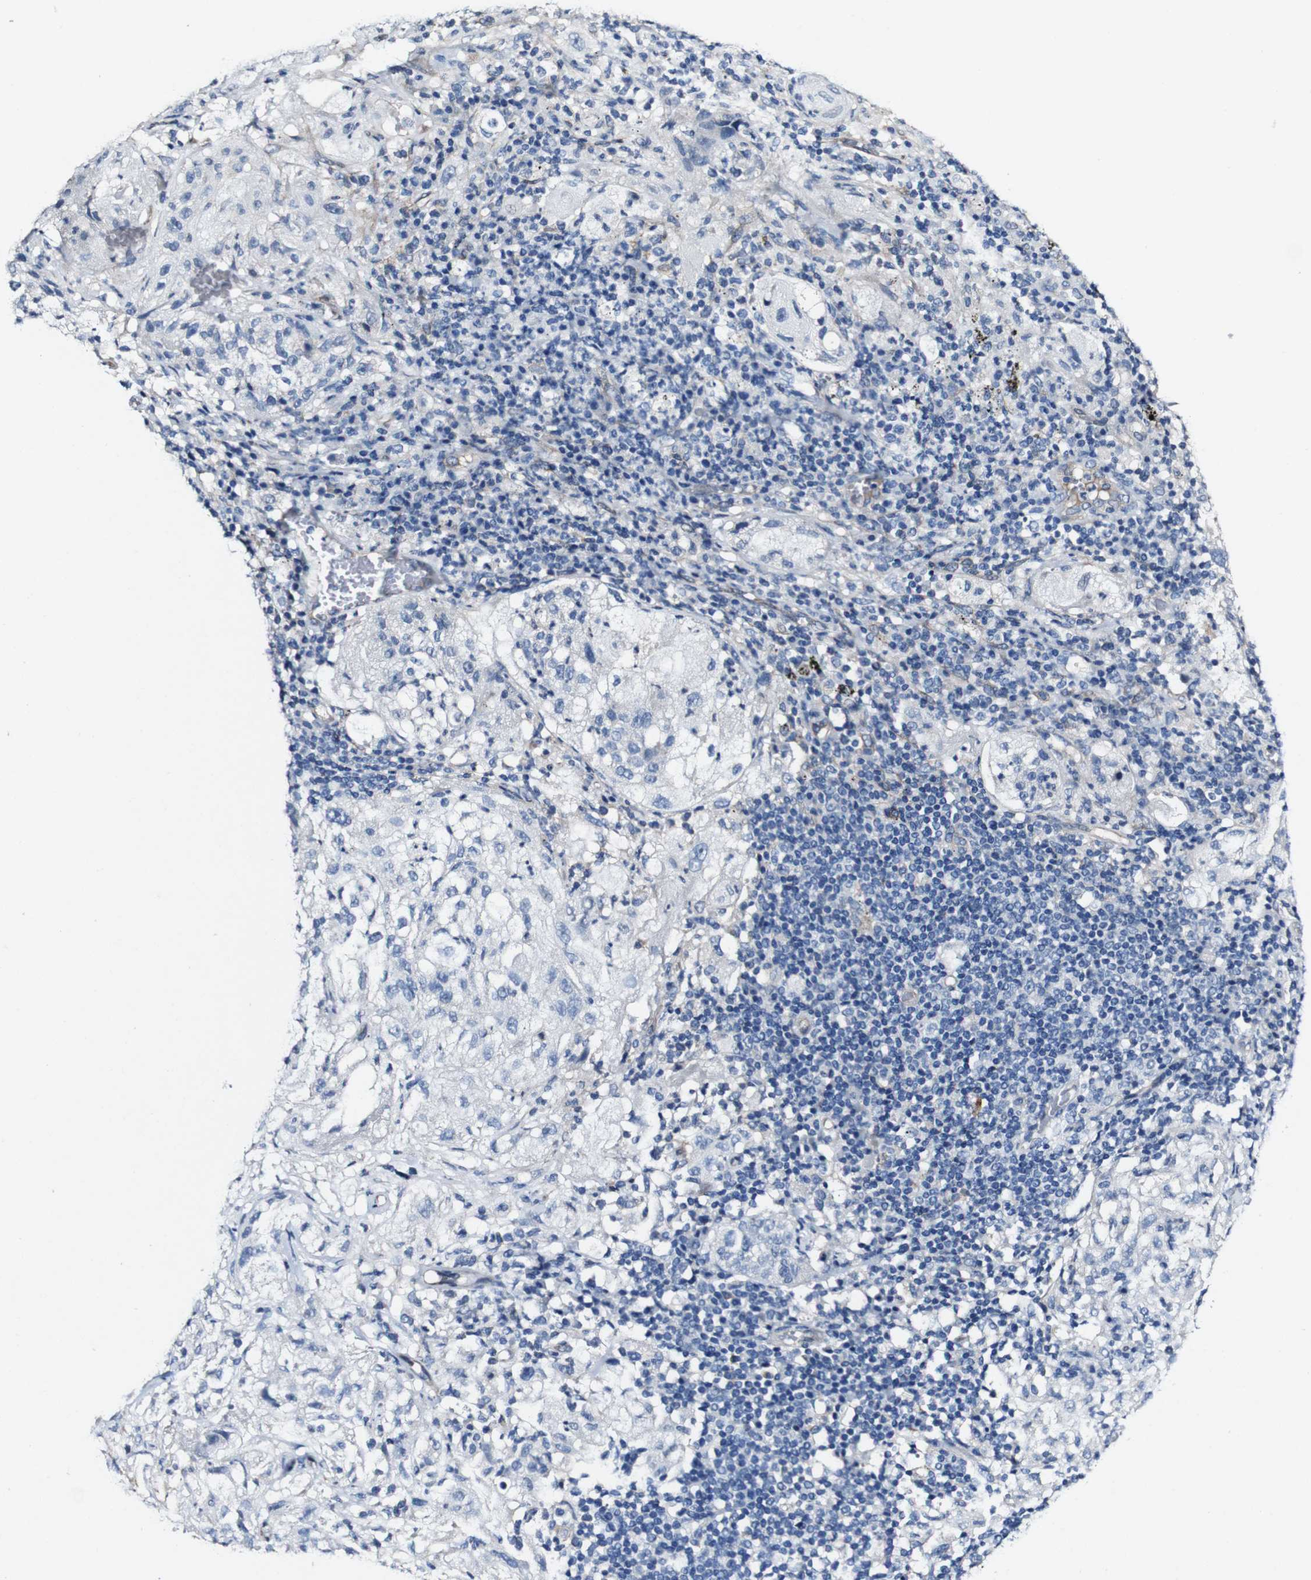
{"staining": {"intensity": "negative", "quantity": "none", "location": "none"}, "tissue": "lung cancer", "cell_type": "Tumor cells", "image_type": "cancer", "snomed": [{"axis": "morphology", "description": "Inflammation, NOS"}, {"axis": "morphology", "description": "Squamous cell carcinoma, NOS"}, {"axis": "topography", "description": "Lymph node"}, {"axis": "topography", "description": "Soft tissue"}, {"axis": "topography", "description": "Lung"}], "caption": "A photomicrograph of lung cancer (squamous cell carcinoma) stained for a protein reveals no brown staining in tumor cells.", "gene": "GRAMD1A", "patient": {"sex": "male", "age": 66}}